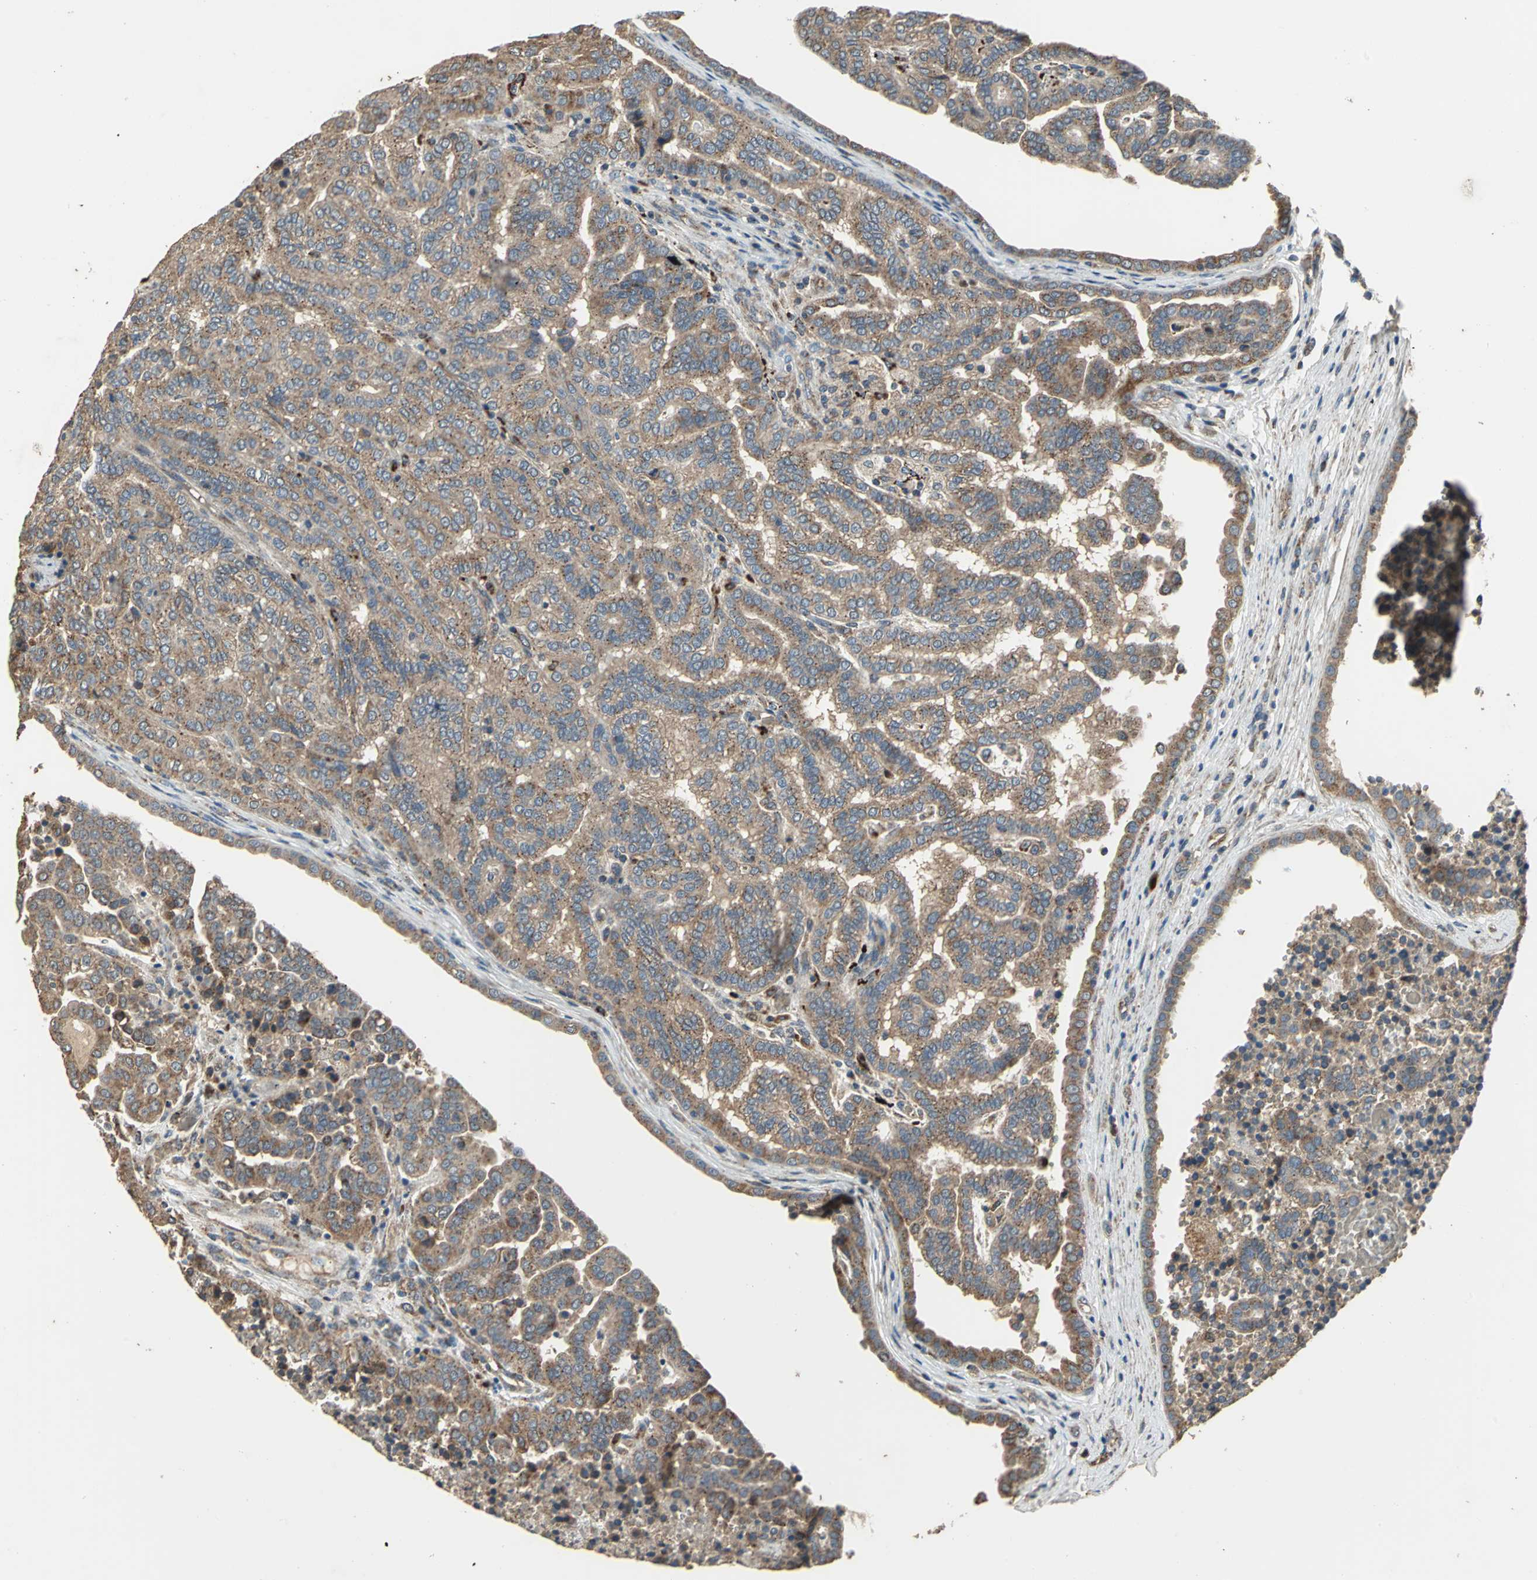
{"staining": {"intensity": "strong", "quantity": ">75%", "location": "cytoplasmic/membranous"}, "tissue": "renal cancer", "cell_type": "Tumor cells", "image_type": "cancer", "snomed": [{"axis": "morphology", "description": "Adenocarcinoma, NOS"}, {"axis": "topography", "description": "Kidney"}], "caption": "An image showing strong cytoplasmic/membranous expression in about >75% of tumor cells in adenocarcinoma (renal), as visualized by brown immunohistochemical staining.", "gene": "POLRMT", "patient": {"sex": "male", "age": 61}}